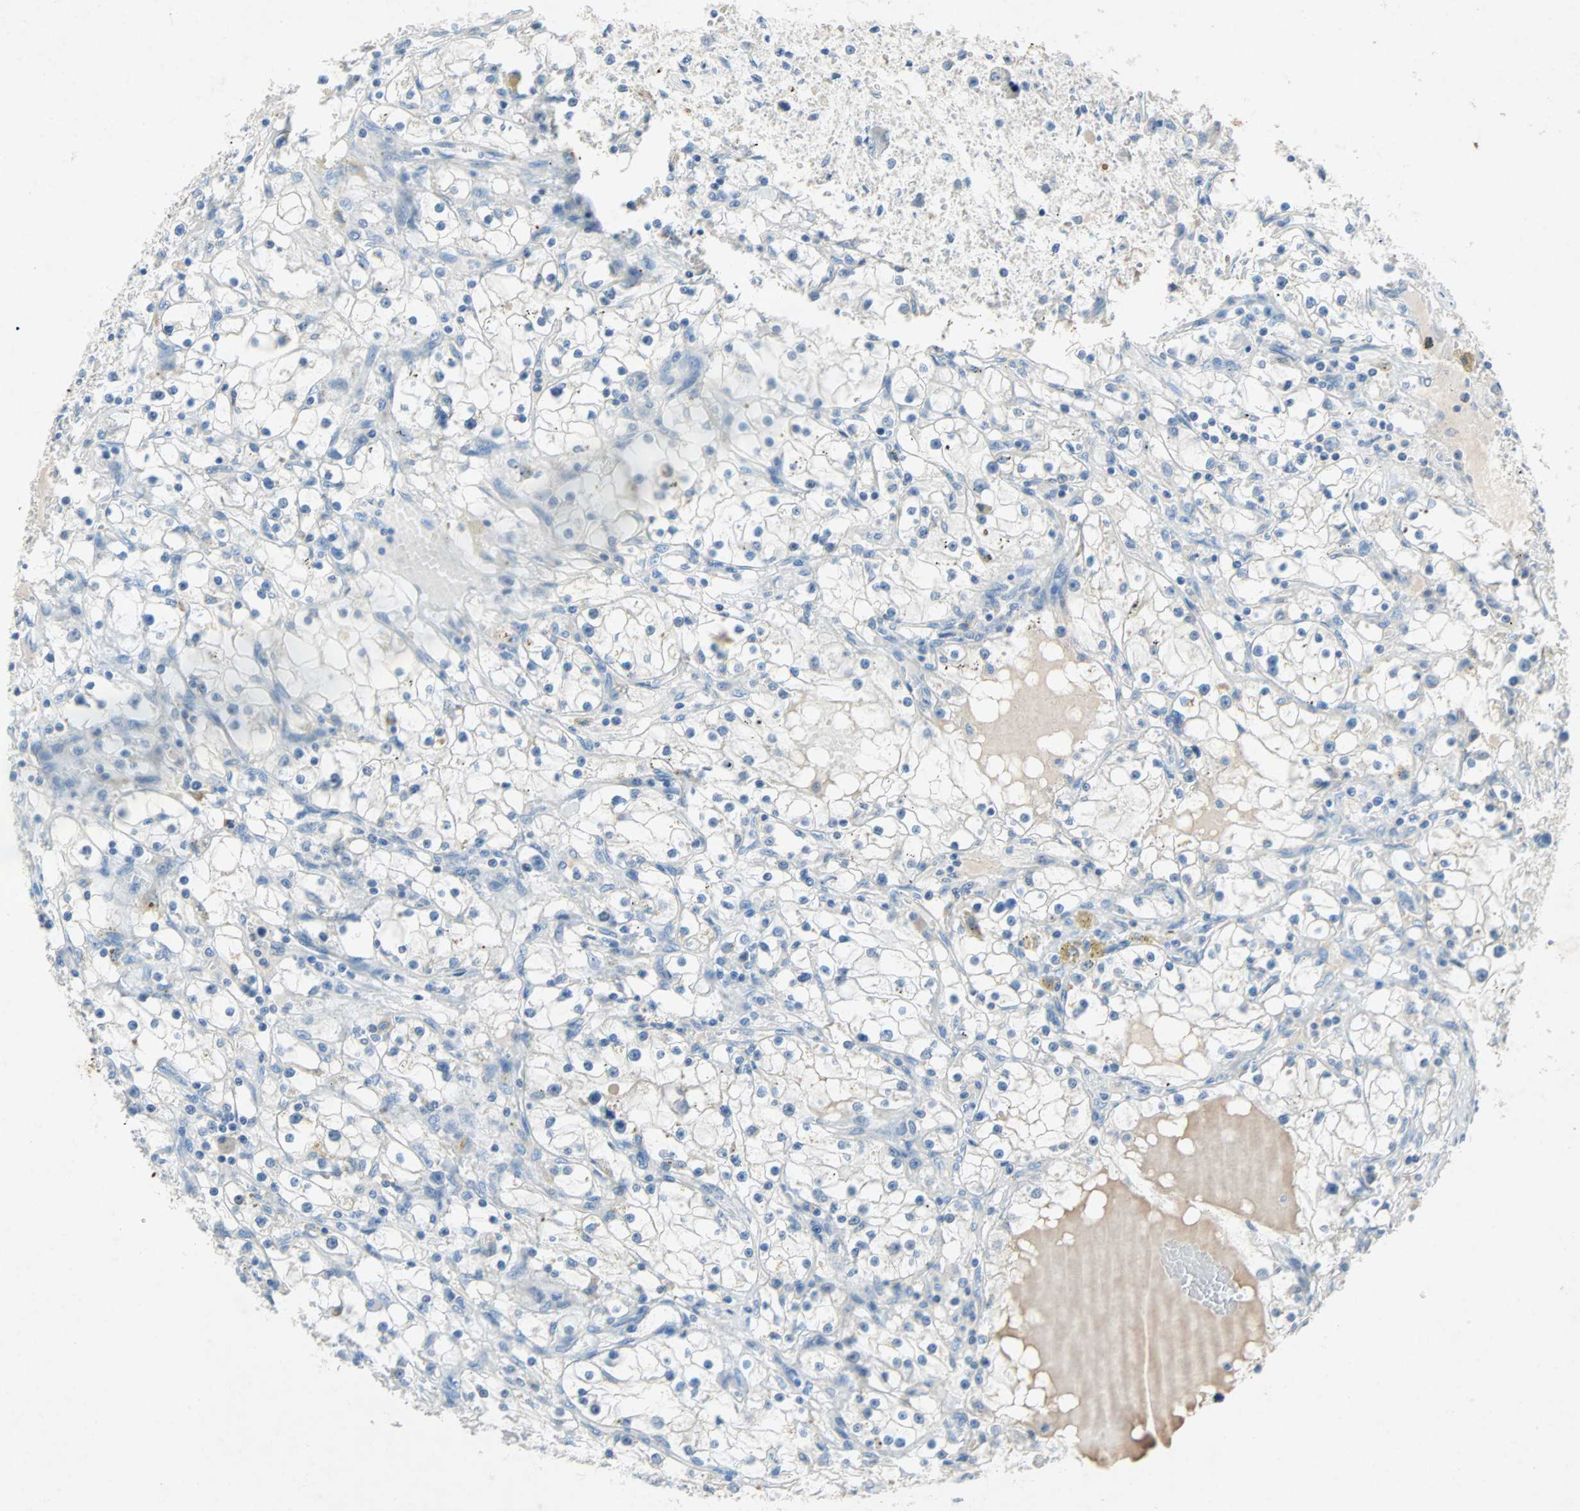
{"staining": {"intensity": "negative", "quantity": "none", "location": "none"}, "tissue": "renal cancer", "cell_type": "Tumor cells", "image_type": "cancer", "snomed": [{"axis": "morphology", "description": "Adenocarcinoma, NOS"}, {"axis": "topography", "description": "Kidney"}], "caption": "The immunohistochemistry histopathology image has no significant staining in tumor cells of adenocarcinoma (renal) tissue. The staining is performed using DAB (3,3'-diaminobenzidine) brown chromogen with nuclei counter-stained in using hematoxylin.", "gene": "PCDHB2", "patient": {"sex": "male", "age": 56}}